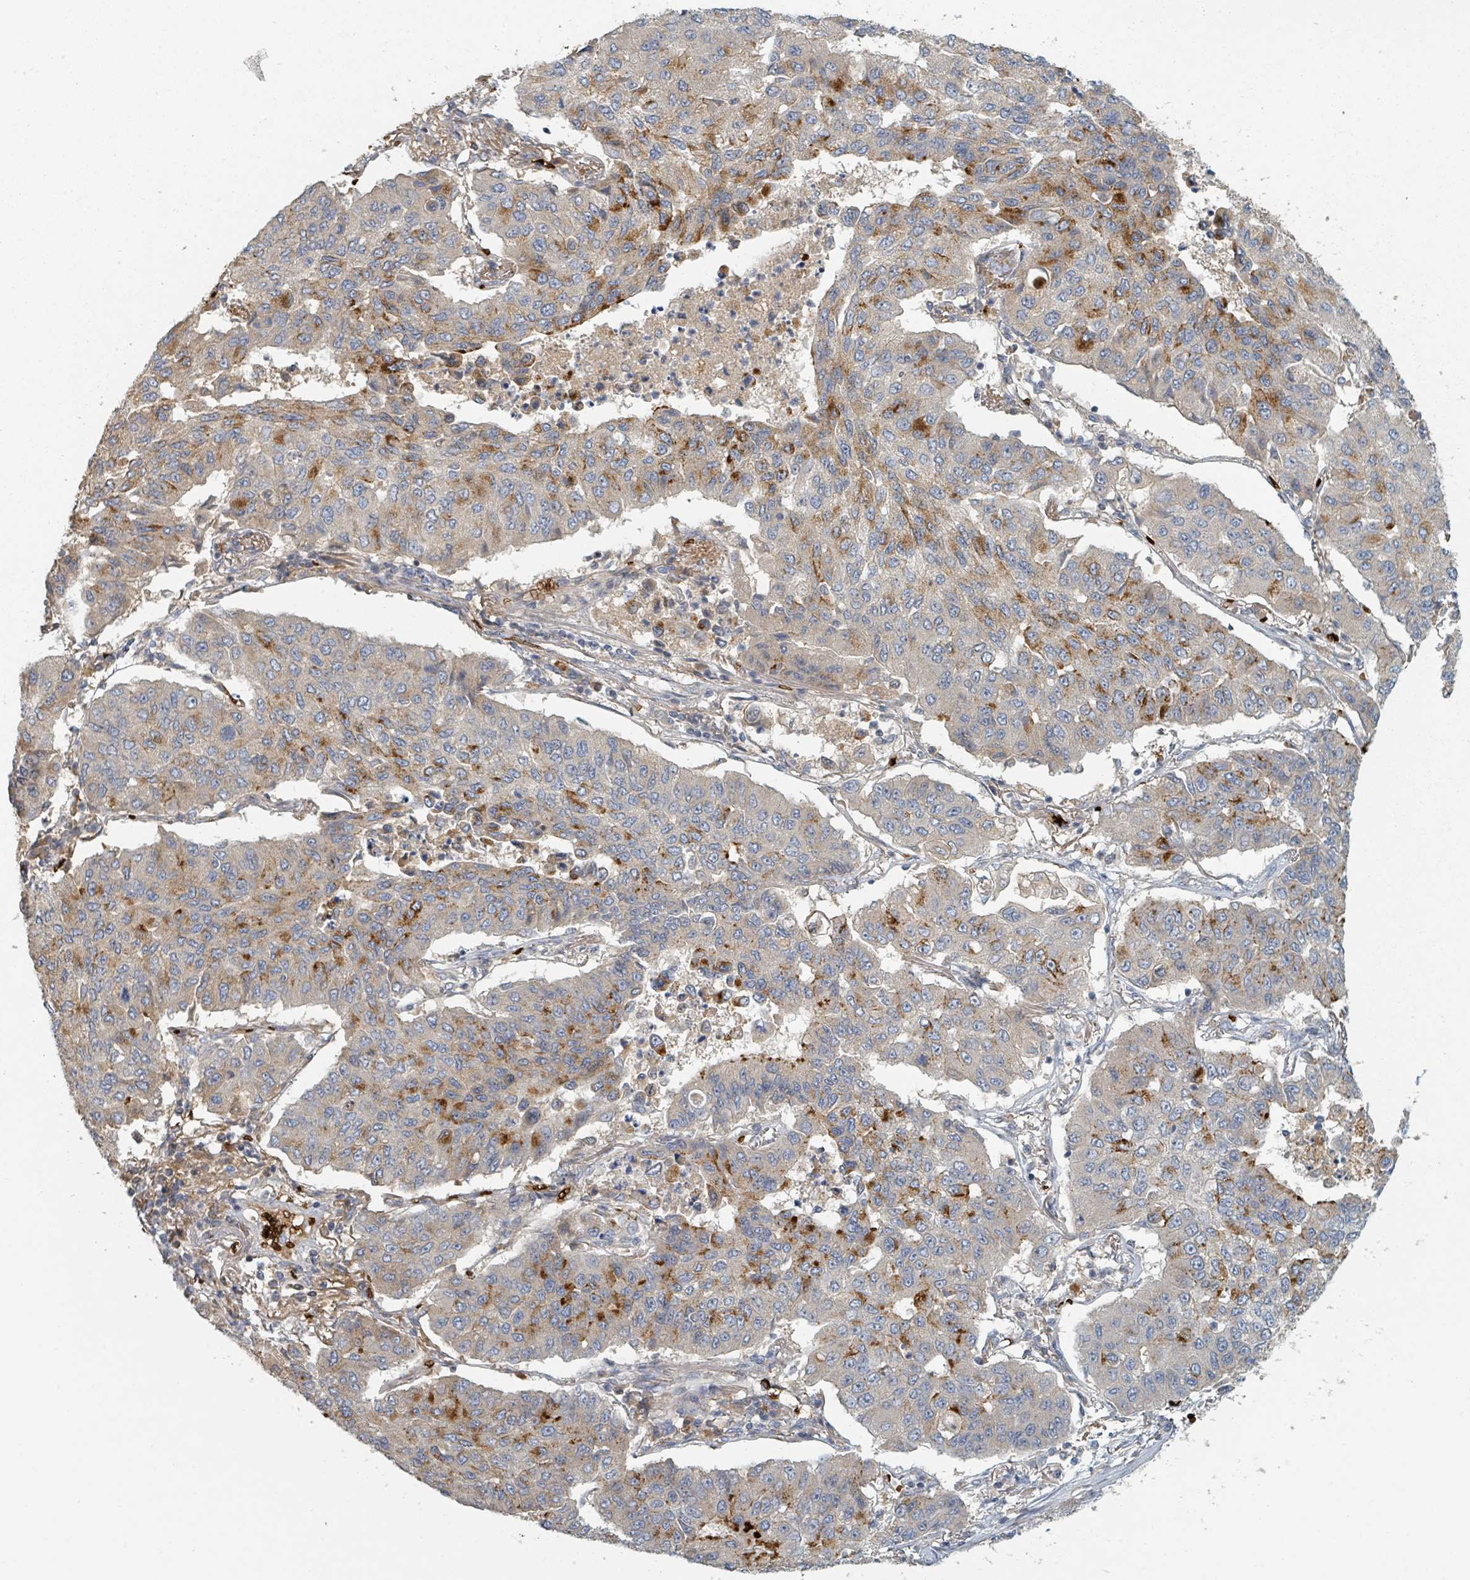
{"staining": {"intensity": "strong", "quantity": "25%-75%", "location": "cytoplasmic/membranous"}, "tissue": "lung cancer", "cell_type": "Tumor cells", "image_type": "cancer", "snomed": [{"axis": "morphology", "description": "Squamous cell carcinoma, NOS"}, {"axis": "topography", "description": "Lung"}], "caption": "Protein analysis of lung squamous cell carcinoma tissue demonstrates strong cytoplasmic/membranous positivity in approximately 25%-75% of tumor cells.", "gene": "TRPC4AP", "patient": {"sex": "male", "age": 74}}